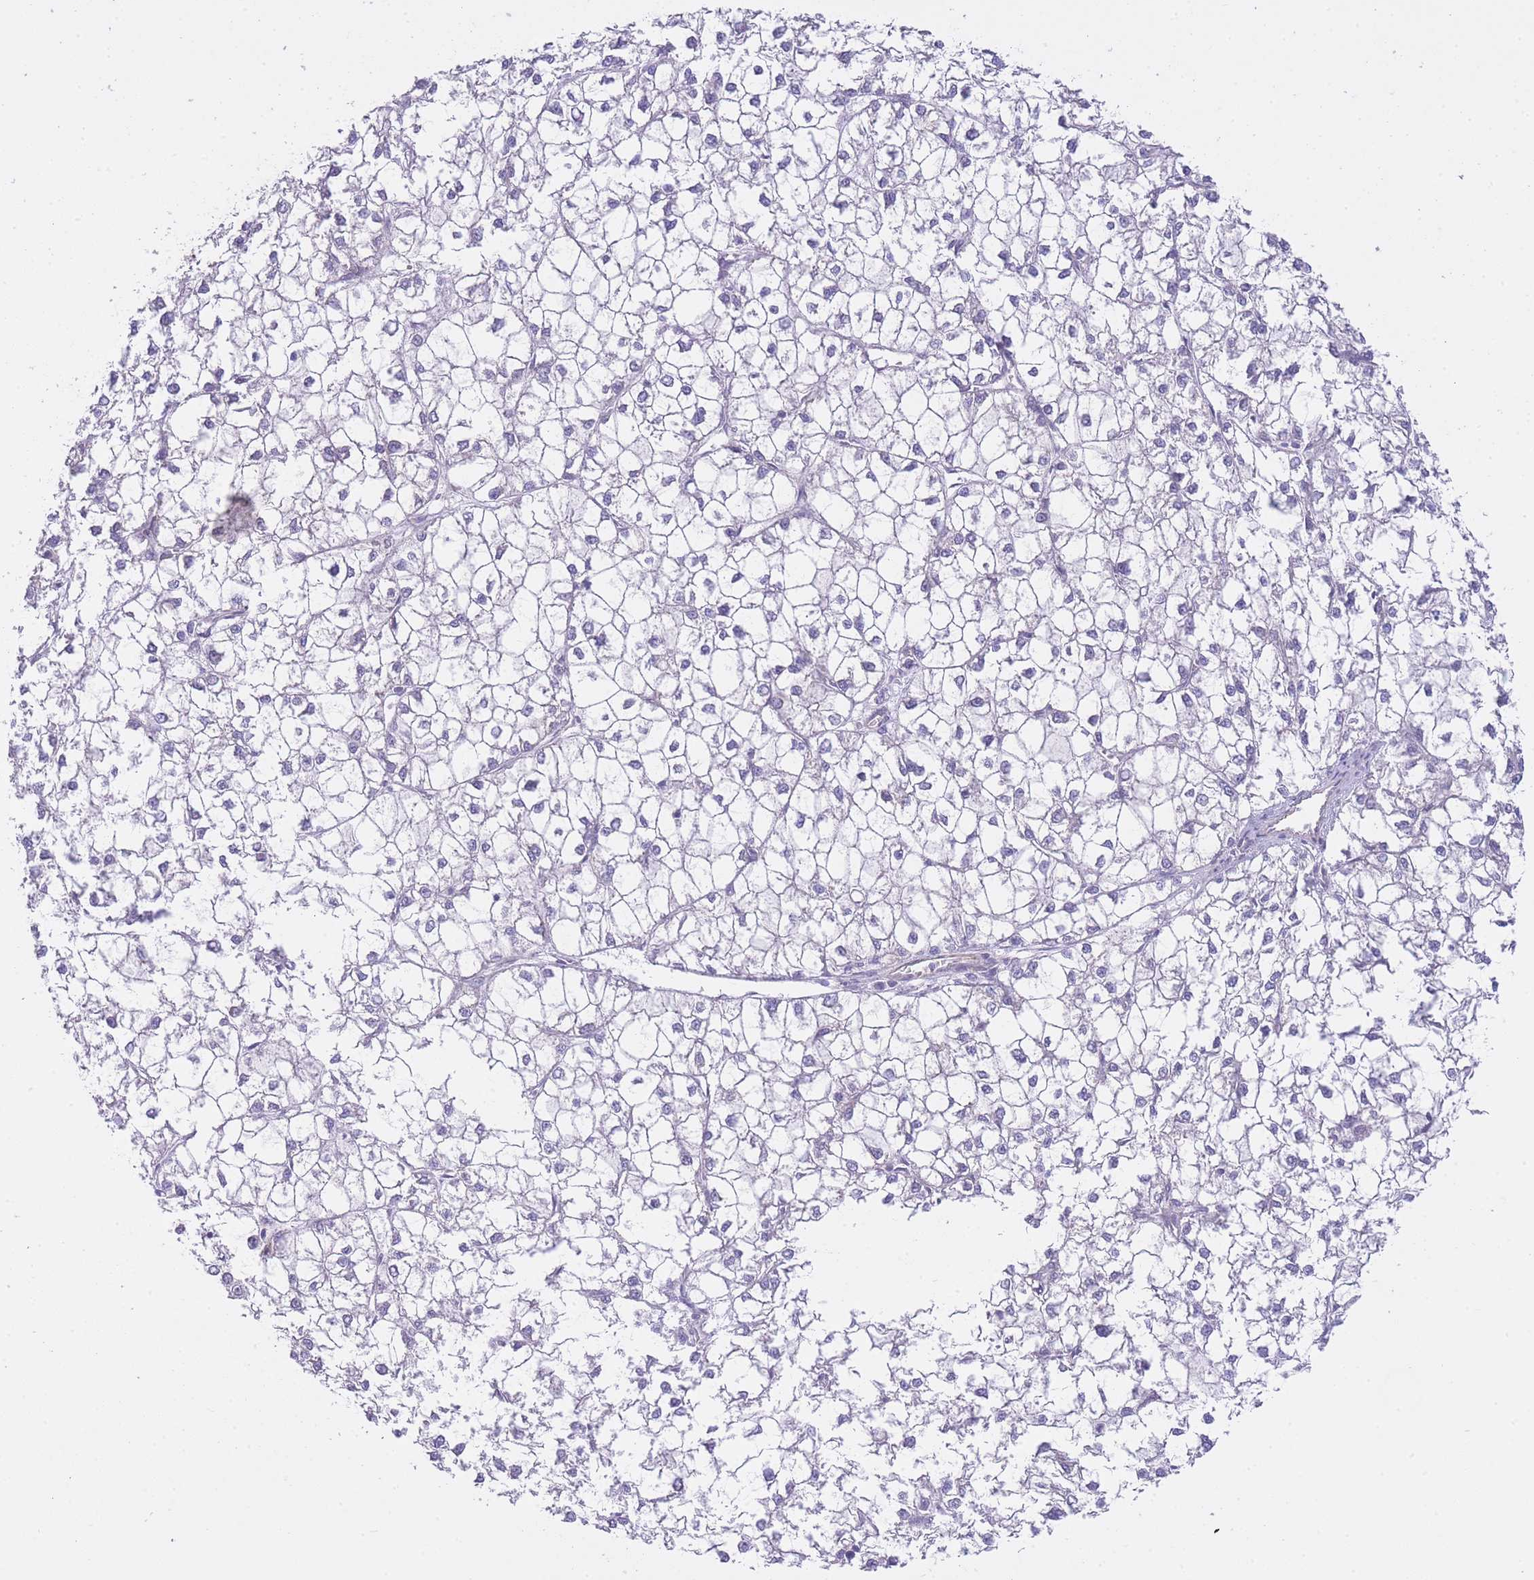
{"staining": {"intensity": "negative", "quantity": "none", "location": "none"}, "tissue": "liver cancer", "cell_type": "Tumor cells", "image_type": "cancer", "snomed": [{"axis": "morphology", "description": "Carcinoma, Hepatocellular, NOS"}, {"axis": "topography", "description": "Liver"}], "caption": "Immunohistochemical staining of liver cancer displays no significant positivity in tumor cells.", "gene": "CTBP1", "patient": {"sex": "female", "age": 43}}